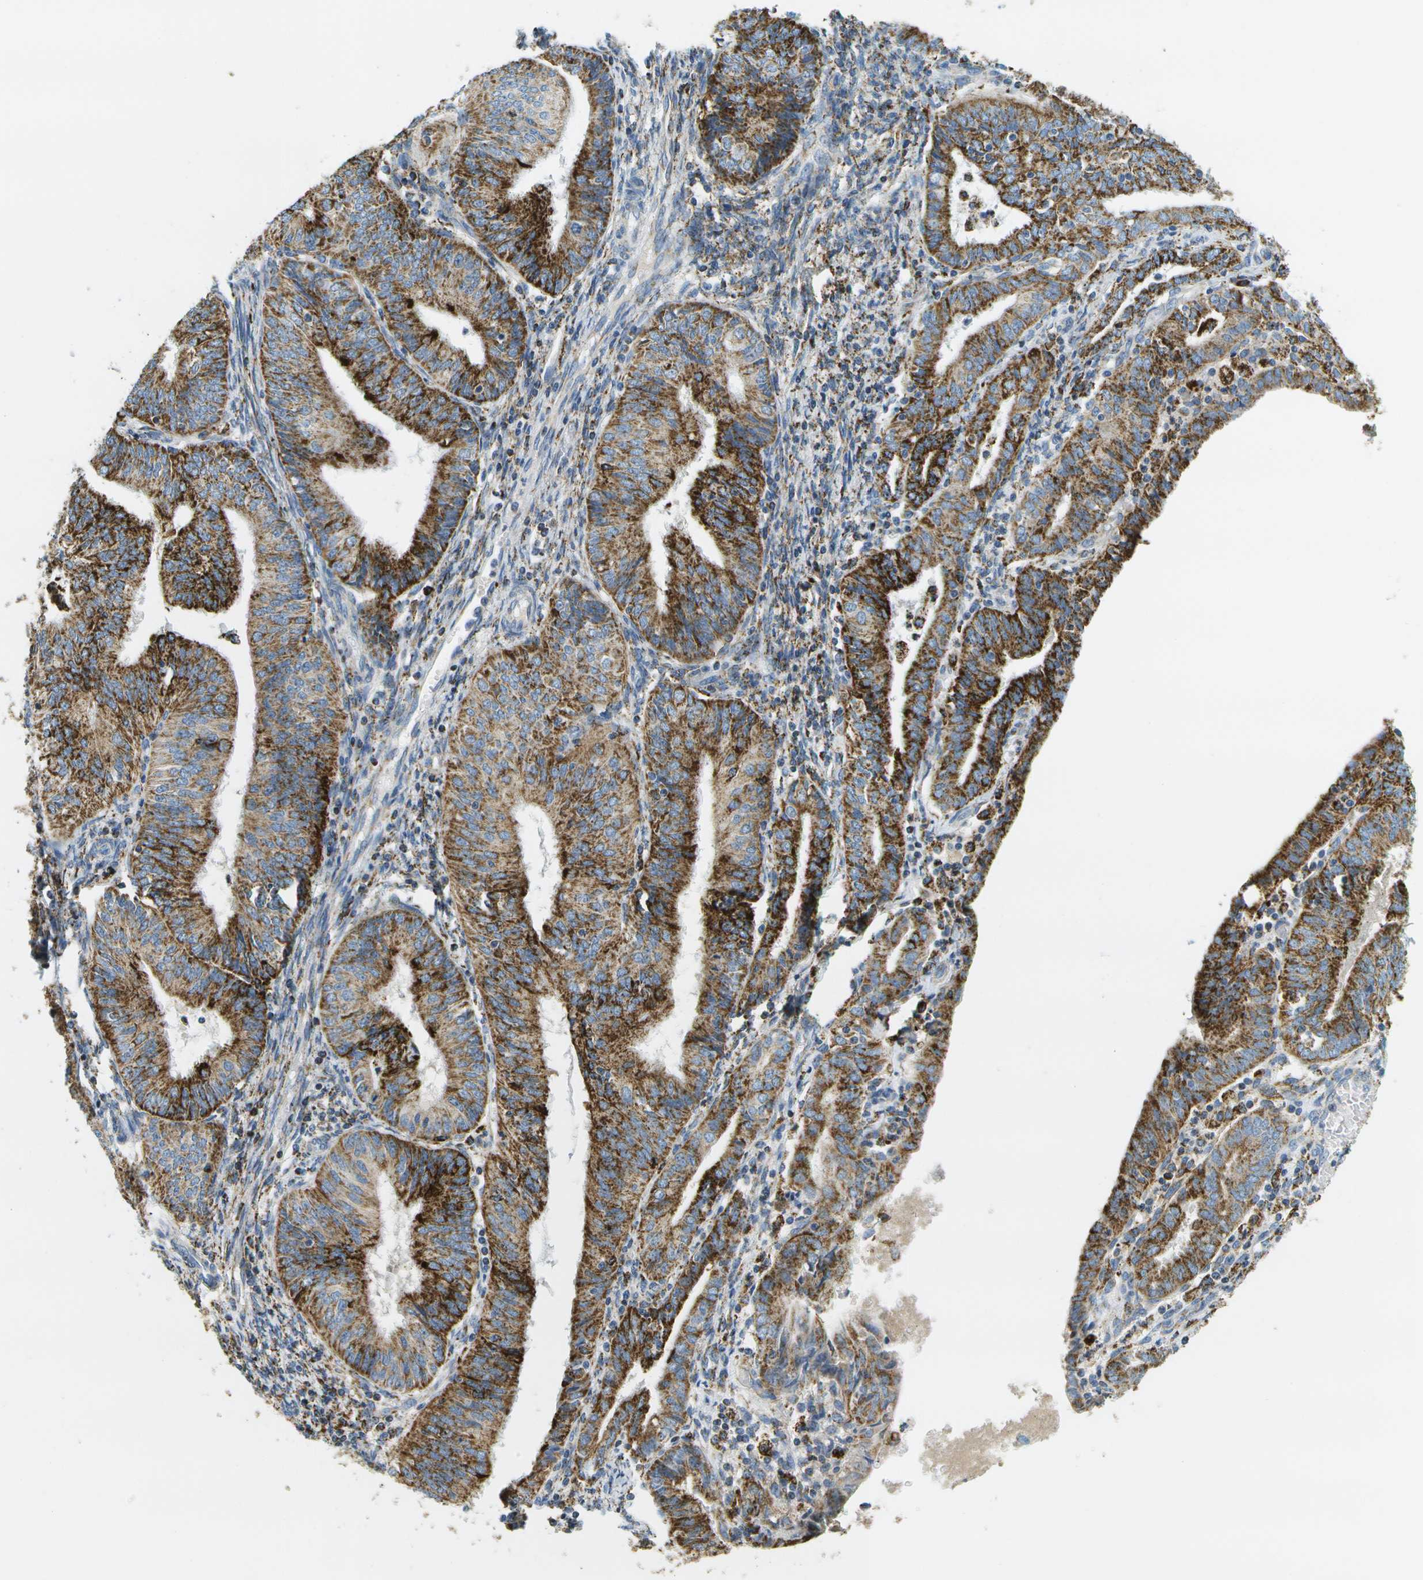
{"staining": {"intensity": "strong", "quantity": ">75%", "location": "cytoplasmic/membranous"}, "tissue": "endometrial cancer", "cell_type": "Tumor cells", "image_type": "cancer", "snomed": [{"axis": "morphology", "description": "Adenocarcinoma, NOS"}, {"axis": "topography", "description": "Endometrium"}], "caption": "Endometrial cancer stained for a protein (brown) exhibits strong cytoplasmic/membranous positive positivity in about >75% of tumor cells.", "gene": "HLCS", "patient": {"sex": "female", "age": 58}}